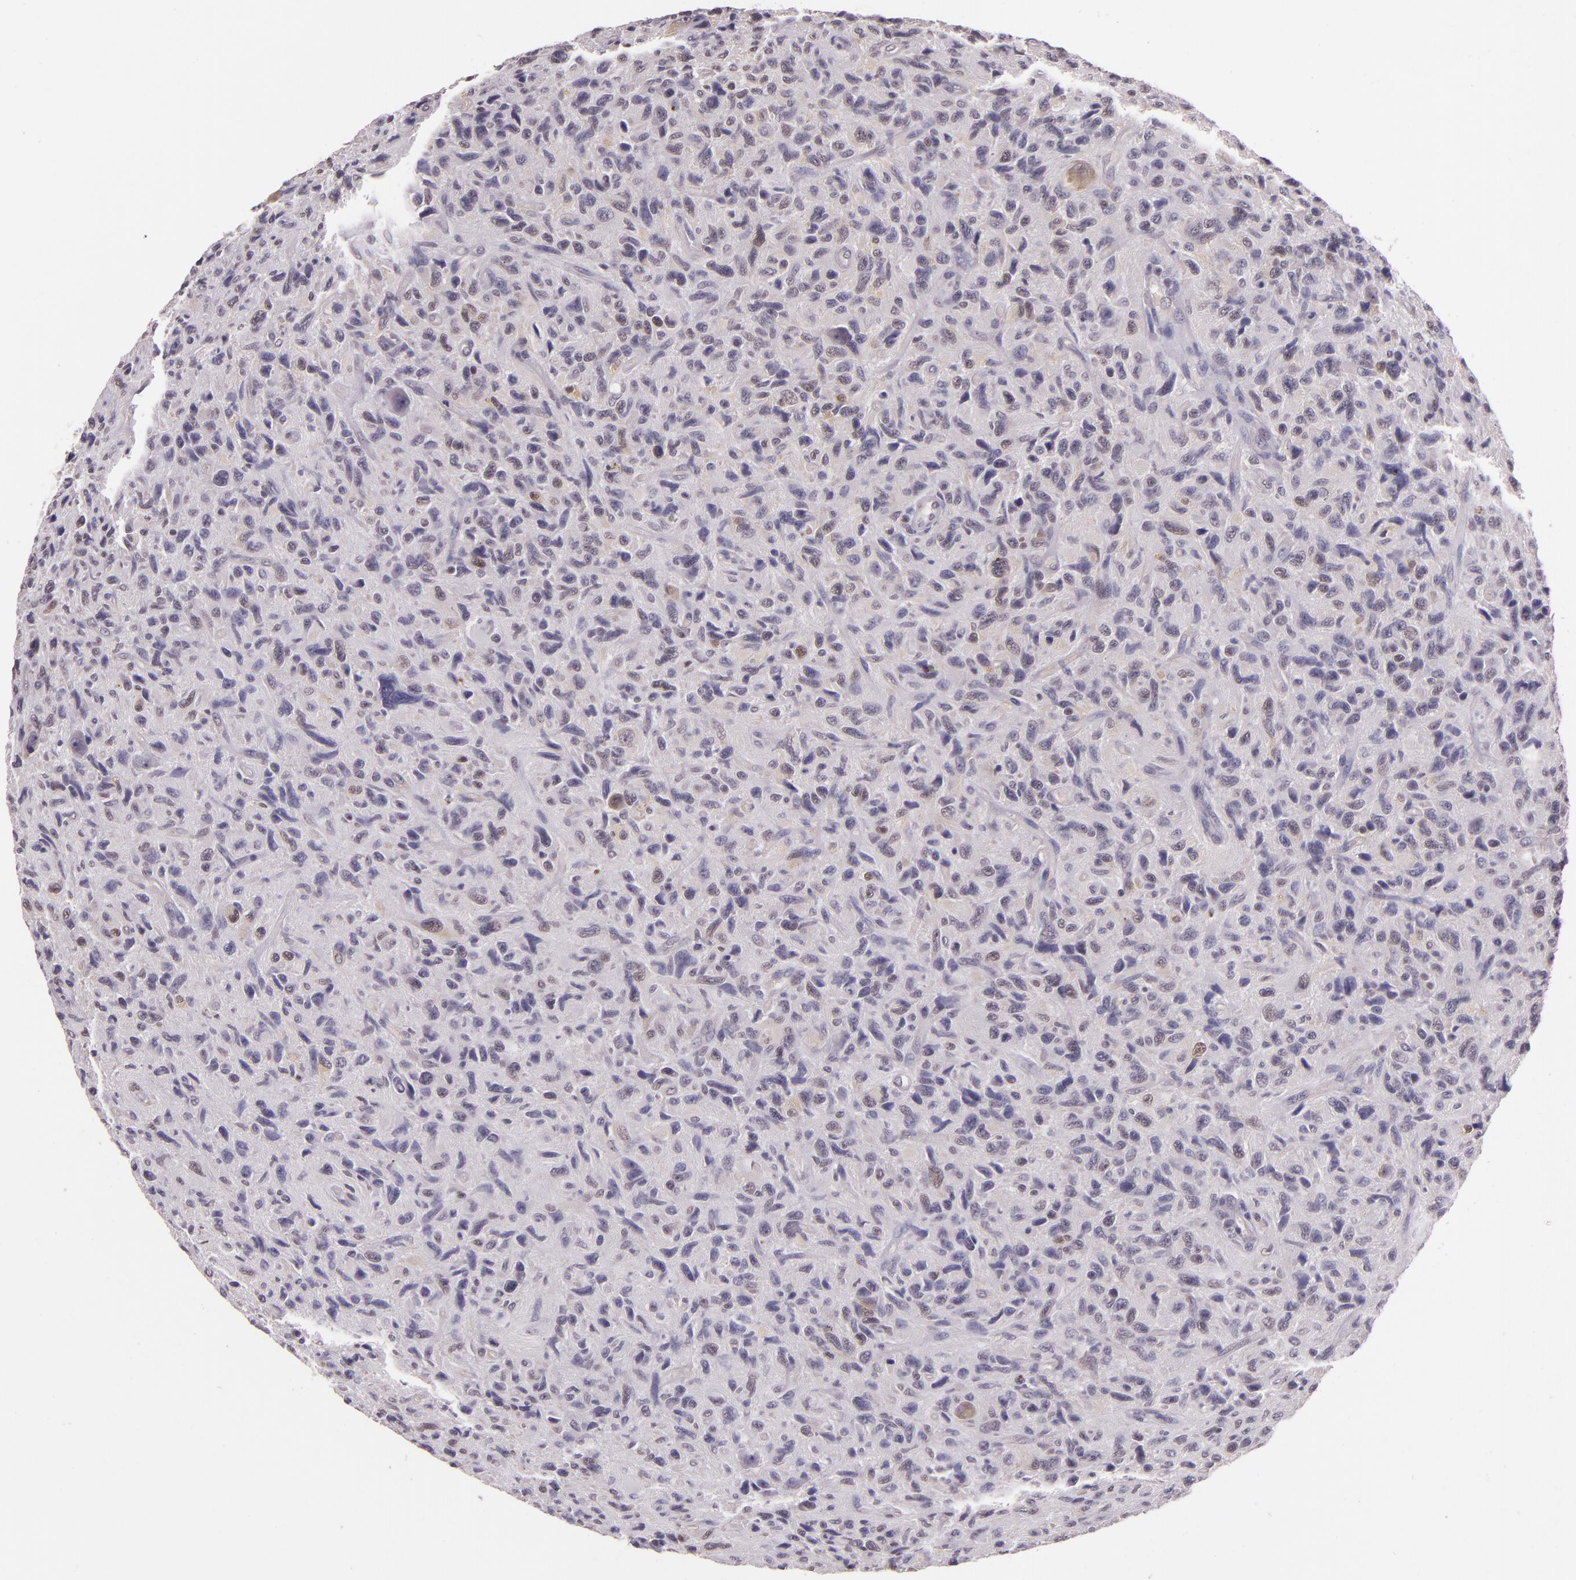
{"staining": {"intensity": "moderate", "quantity": "<25%", "location": "nuclear"}, "tissue": "glioma", "cell_type": "Tumor cells", "image_type": "cancer", "snomed": [{"axis": "morphology", "description": "Glioma, malignant, High grade"}, {"axis": "topography", "description": "Brain"}], "caption": "Tumor cells reveal low levels of moderate nuclear positivity in about <25% of cells in human high-grade glioma (malignant).", "gene": "HSPA8", "patient": {"sex": "female", "age": 60}}